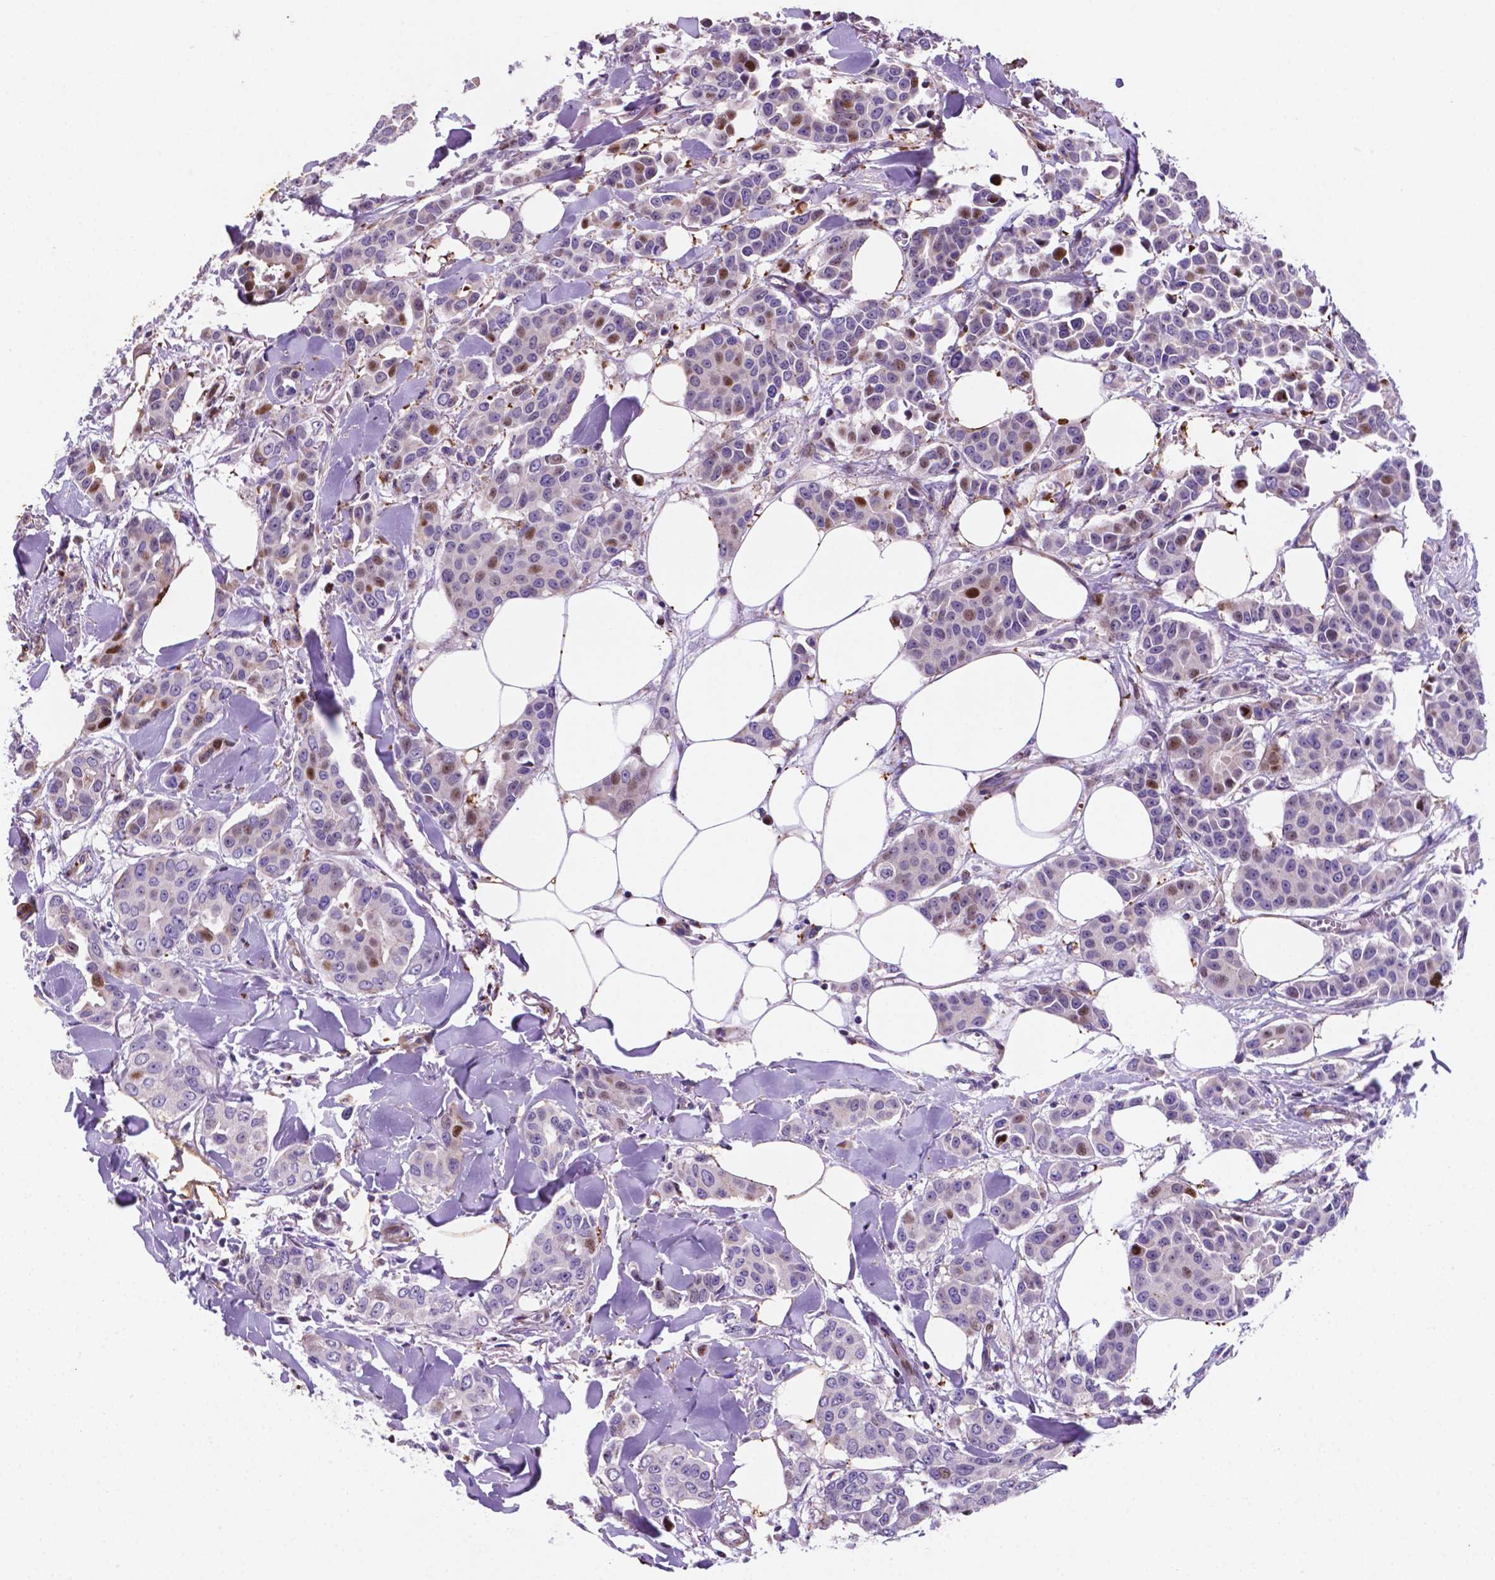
{"staining": {"intensity": "moderate", "quantity": "<25%", "location": "nuclear"}, "tissue": "breast cancer", "cell_type": "Tumor cells", "image_type": "cancer", "snomed": [{"axis": "morphology", "description": "Duct carcinoma"}, {"axis": "topography", "description": "Breast"}], "caption": "Protein staining by immunohistochemistry exhibits moderate nuclear positivity in about <25% of tumor cells in infiltrating ductal carcinoma (breast).", "gene": "TM4SF20", "patient": {"sex": "female", "age": 94}}